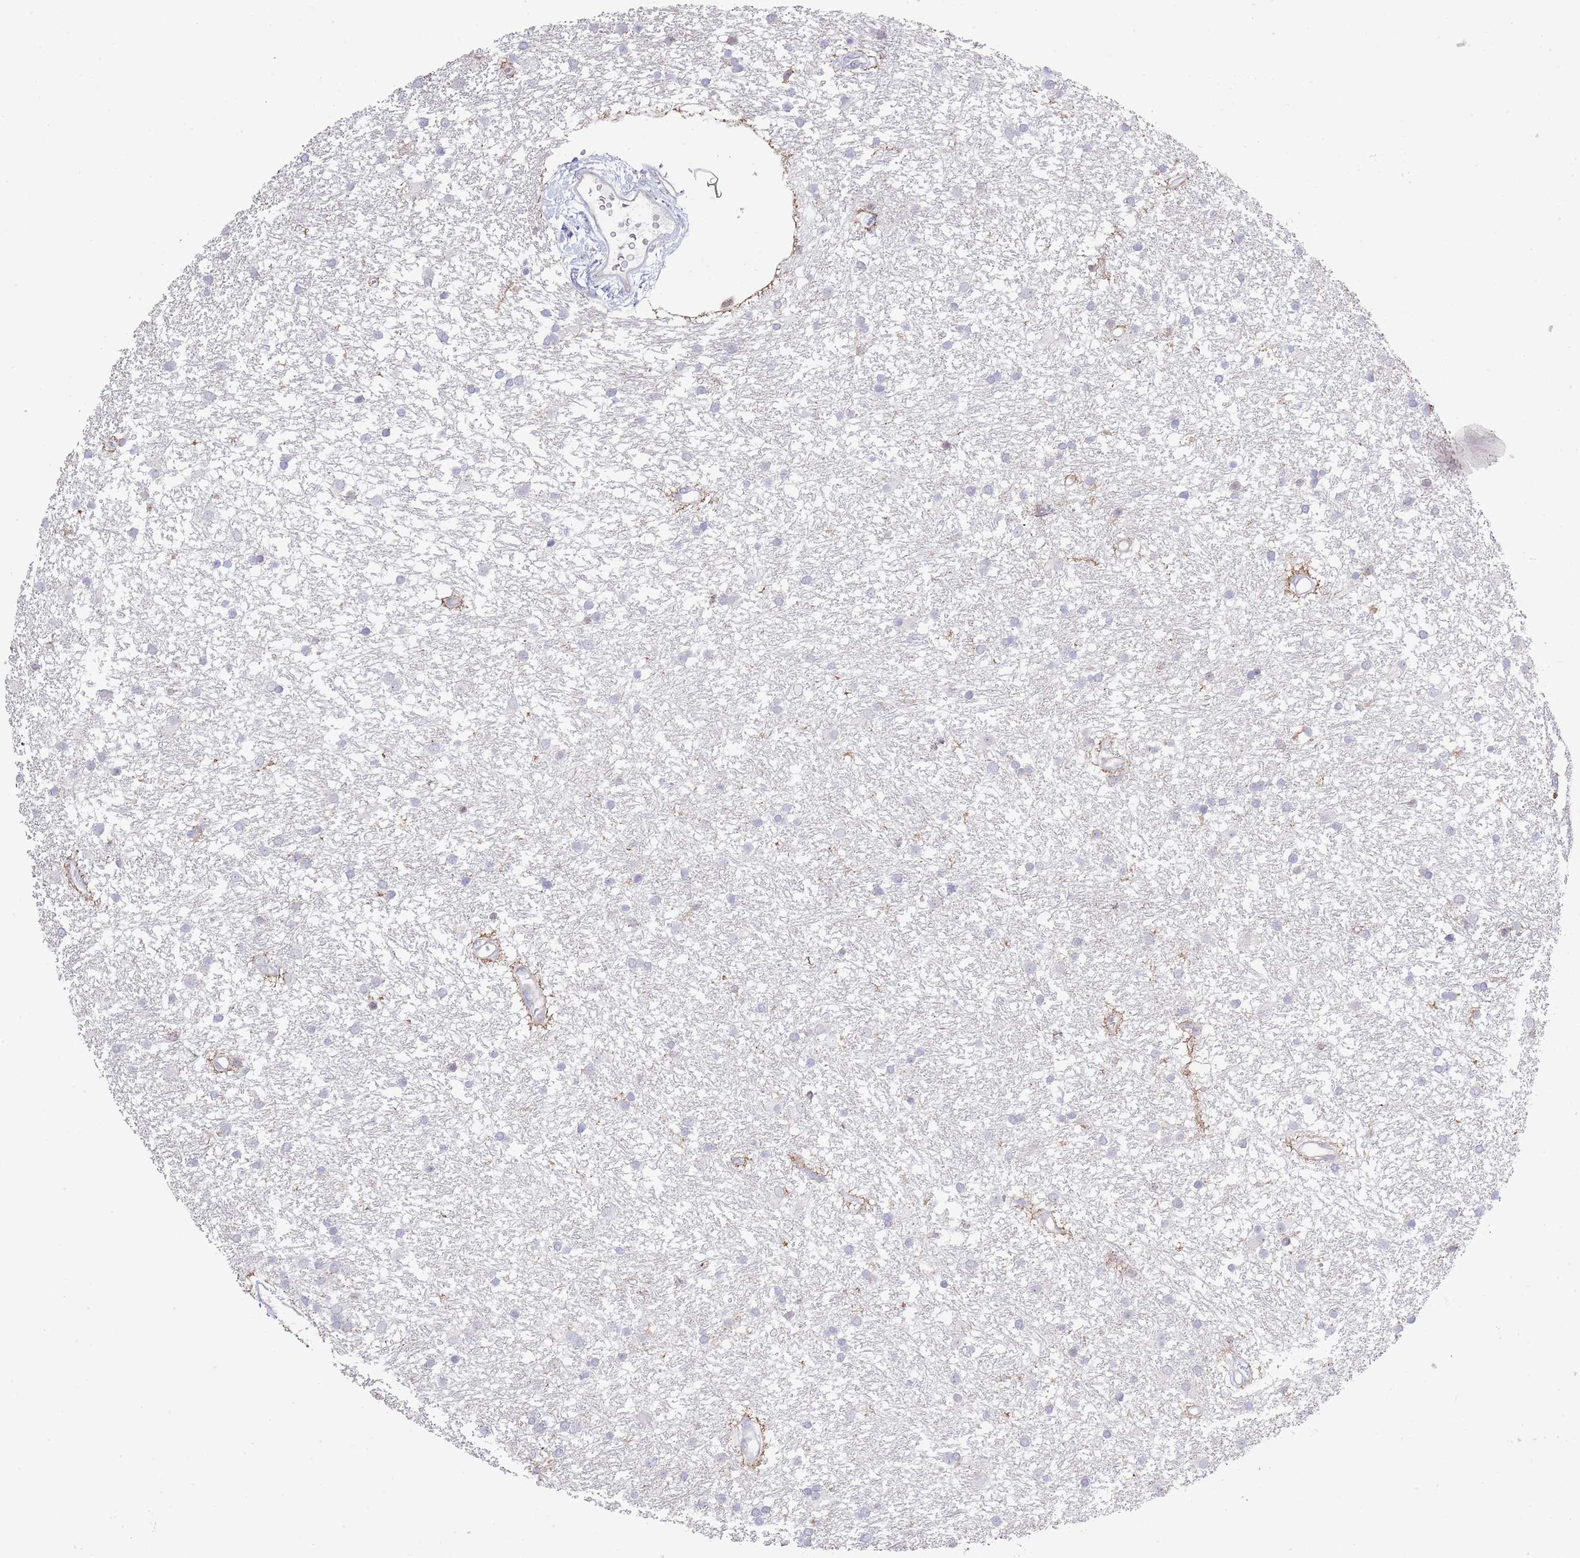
{"staining": {"intensity": "negative", "quantity": "none", "location": "none"}, "tissue": "glioma", "cell_type": "Tumor cells", "image_type": "cancer", "snomed": [{"axis": "morphology", "description": "Glioma, malignant, High grade"}, {"axis": "topography", "description": "Brain"}], "caption": "Micrograph shows no protein expression in tumor cells of glioma tissue.", "gene": "LPXN", "patient": {"sex": "male", "age": 77}}